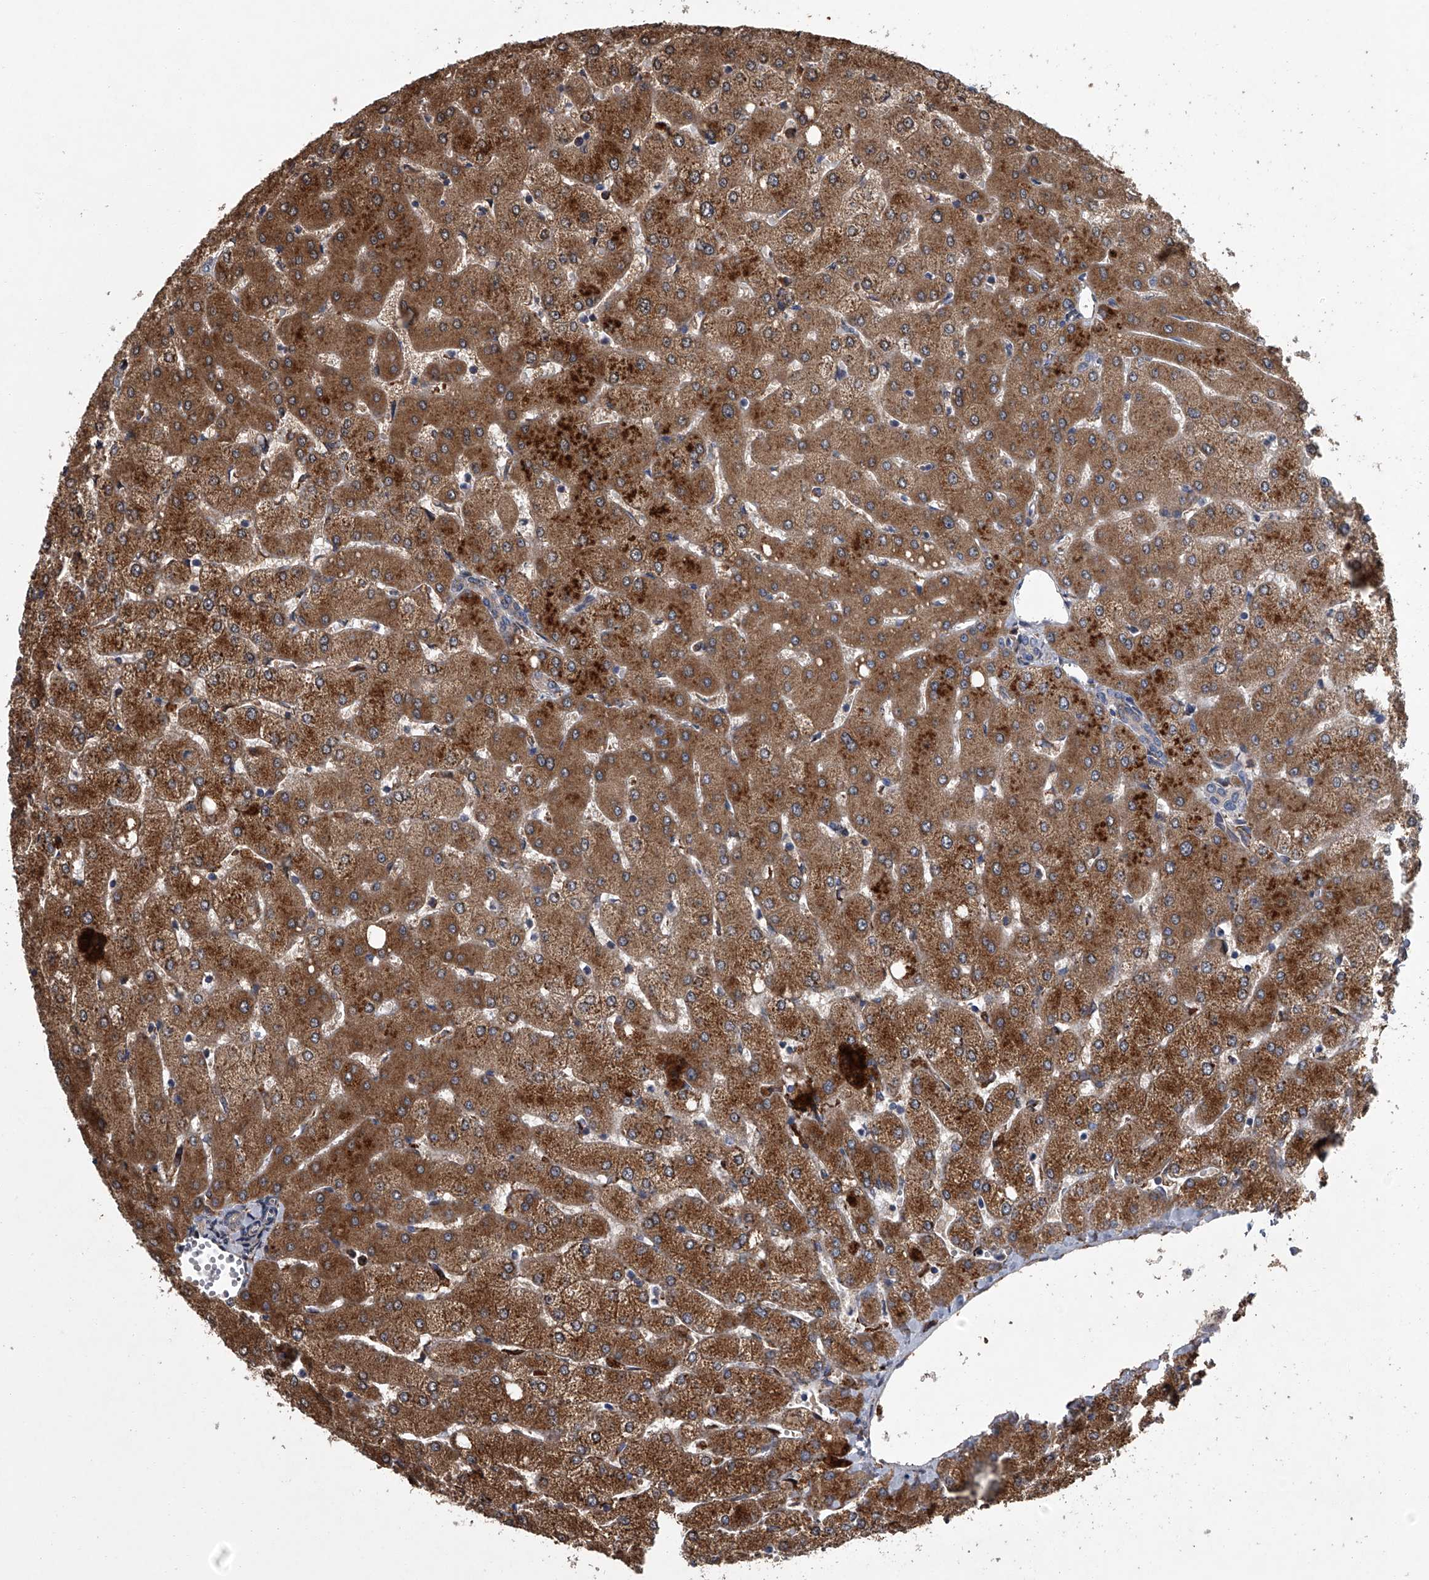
{"staining": {"intensity": "negative", "quantity": "none", "location": "none"}, "tissue": "liver", "cell_type": "Cholangiocytes", "image_type": "normal", "snomed": [{"axis": "morphology", "description": "Normal tissue, NOS"}, {"axis": "topography", "description": "Liver"}], "caption": "IHC histopathology image of benign liver: liver stained with DAB reveals no significant protein staining in cholangiocytes.", "gene": "TMEM63C", "patient": {"sex": "female", "age": 54}}